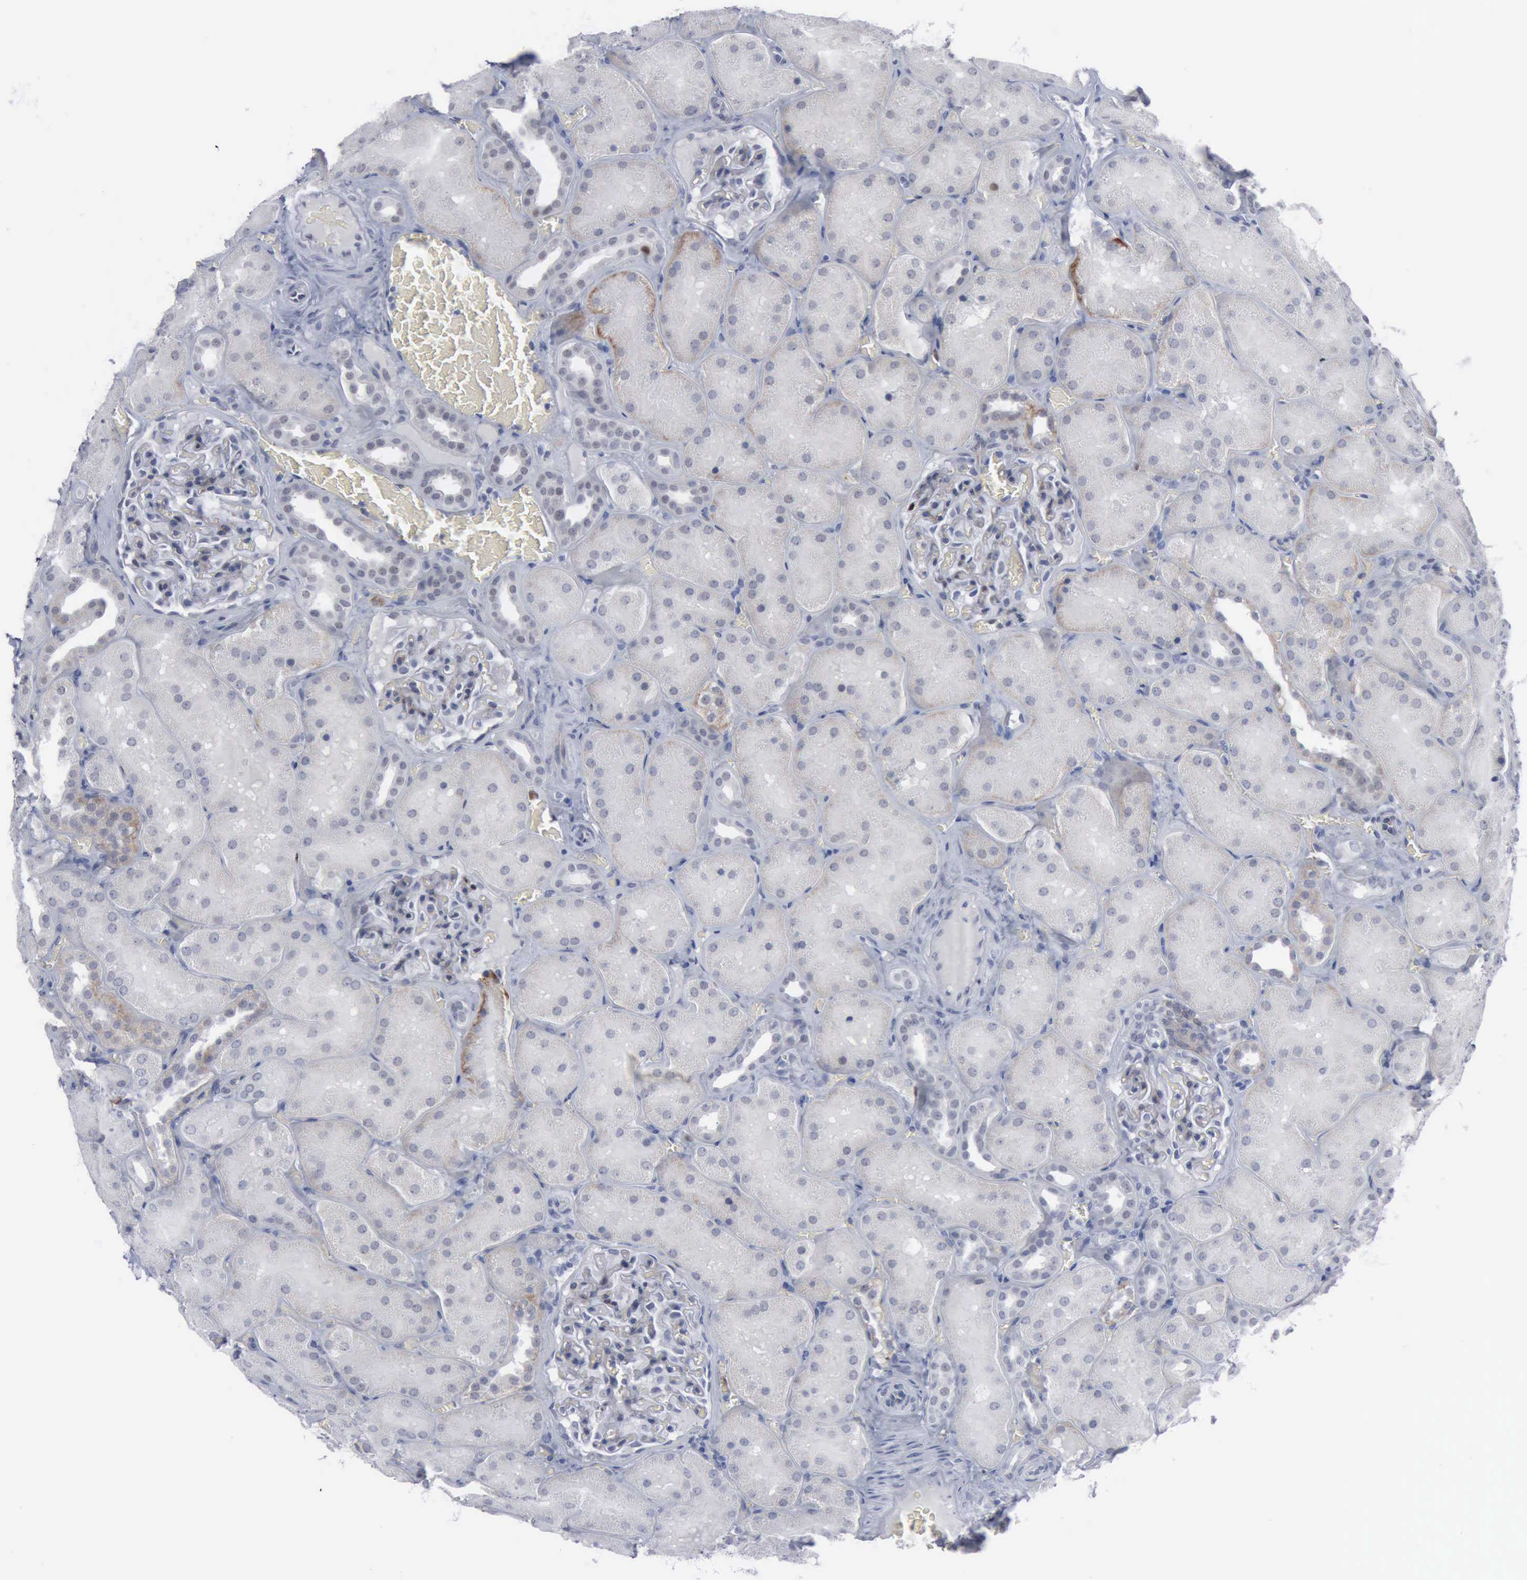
{"staining": {"intensity": "negative", "quantity": ">75%", "location": "none"}, "tissue": "kidney", "cell_type": "Cells in glomeruli", "image_type": "normal", "snomed": [{"axis": "morphology", "description": "Normal tissue, NOS"}, {"axis": "topography", "description": "Kidney"}], "caption": "Immunohistochemical staining of unremarkable human kidney demonstrates no significant expression in cells in glomeruli.", "gene": "MCM5", "patient": {"sex": "male", "age": 28}}